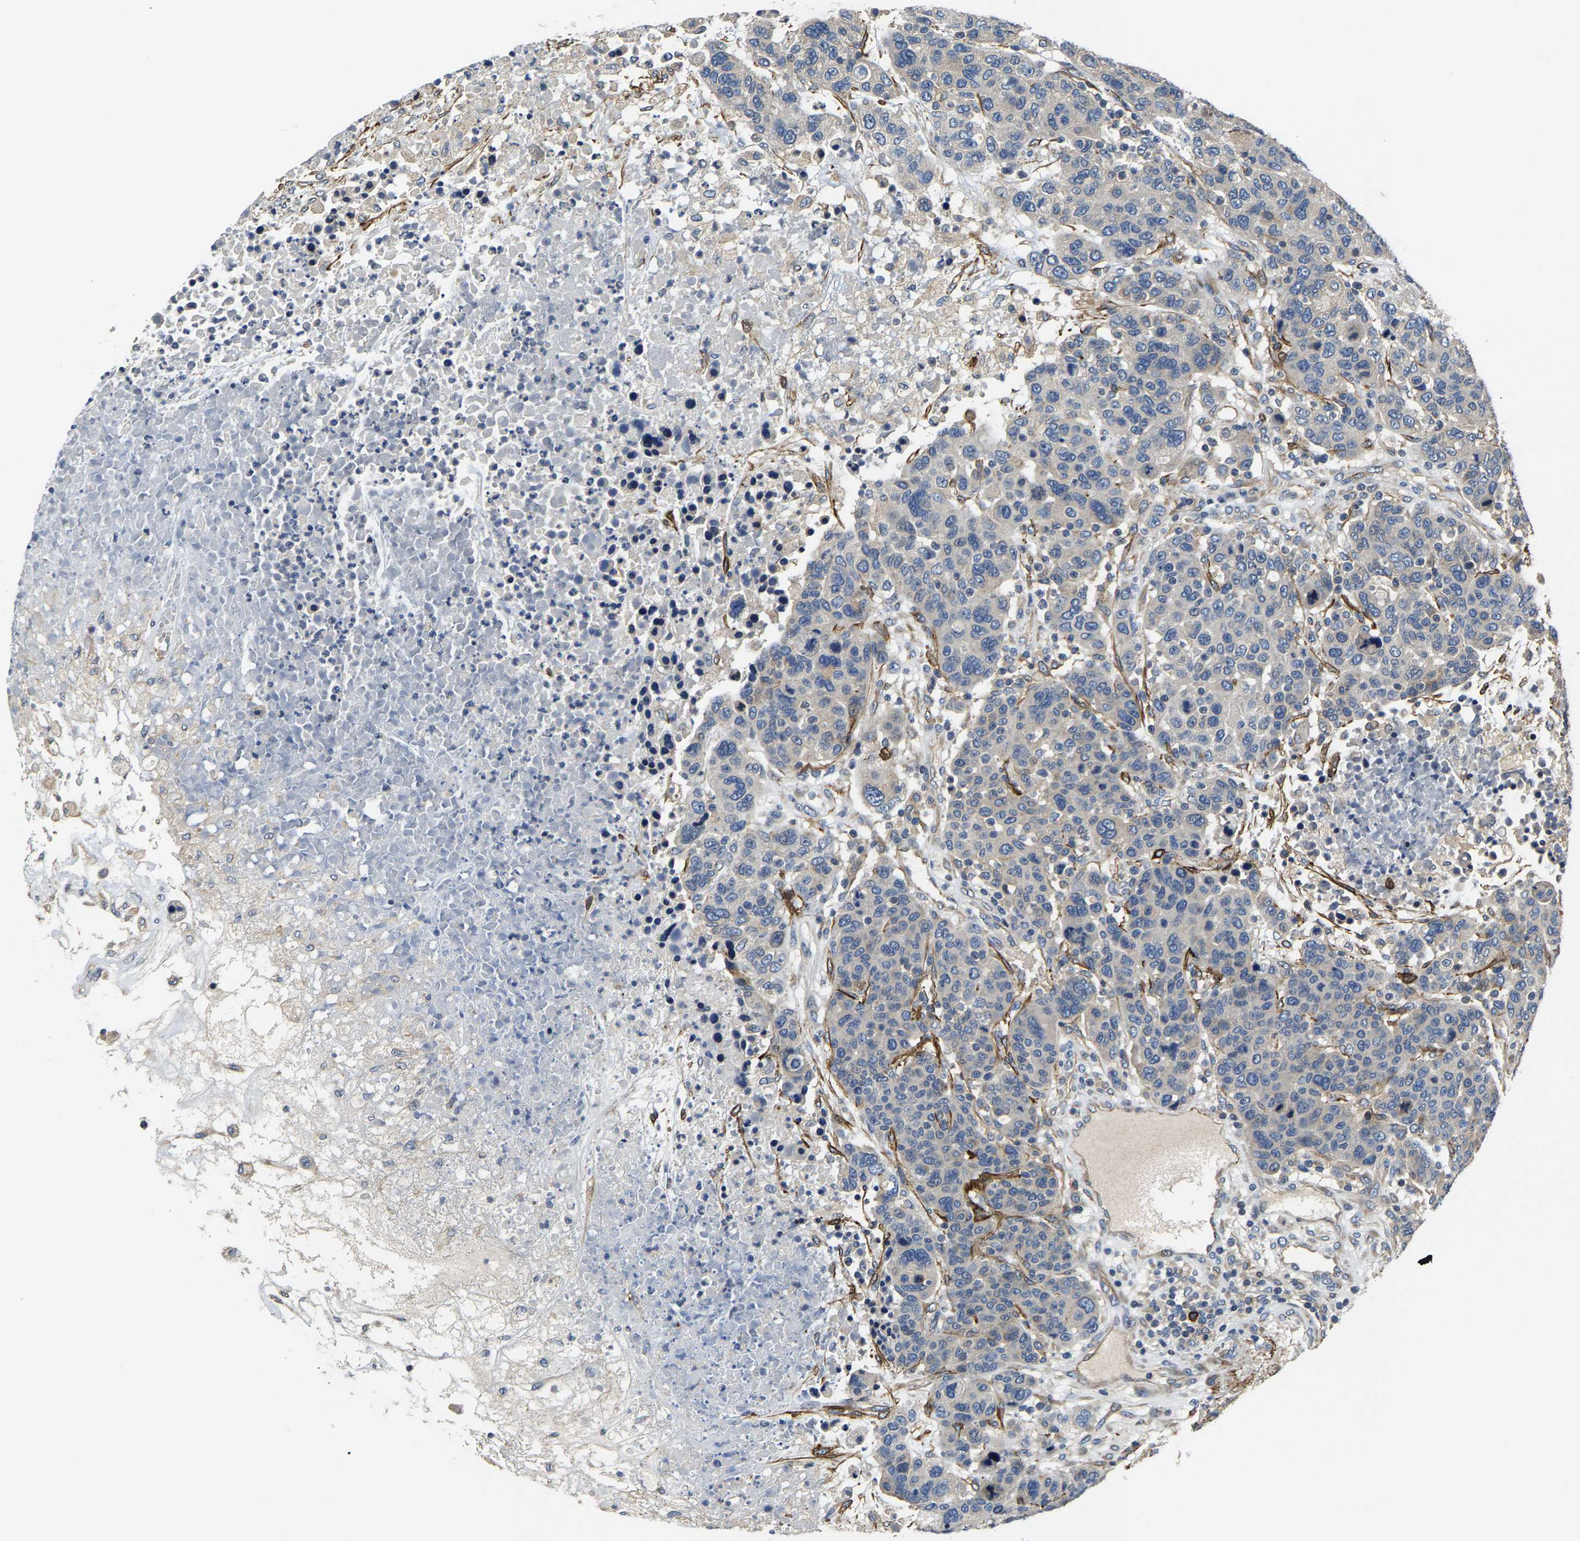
{"staining": {"intensity": "negative", "quantity": "none", "location": "none"}, "tissue": "breast cancer", "cell_type": "Tumor cells", "image_type": "cancer", "snomed": [{"axis": "morphology", "description": "Duct carcinoma"}, {"axis": "topography", "description": "Breast"}], "caption": "Human breast cancer (intraductal carcinoma) stained for a protein using immunohistochemistry (IHC) displays no positivity in tumor cells.", "gene": "AGBL3", "patient": {"sex": "female", "age": 37}}